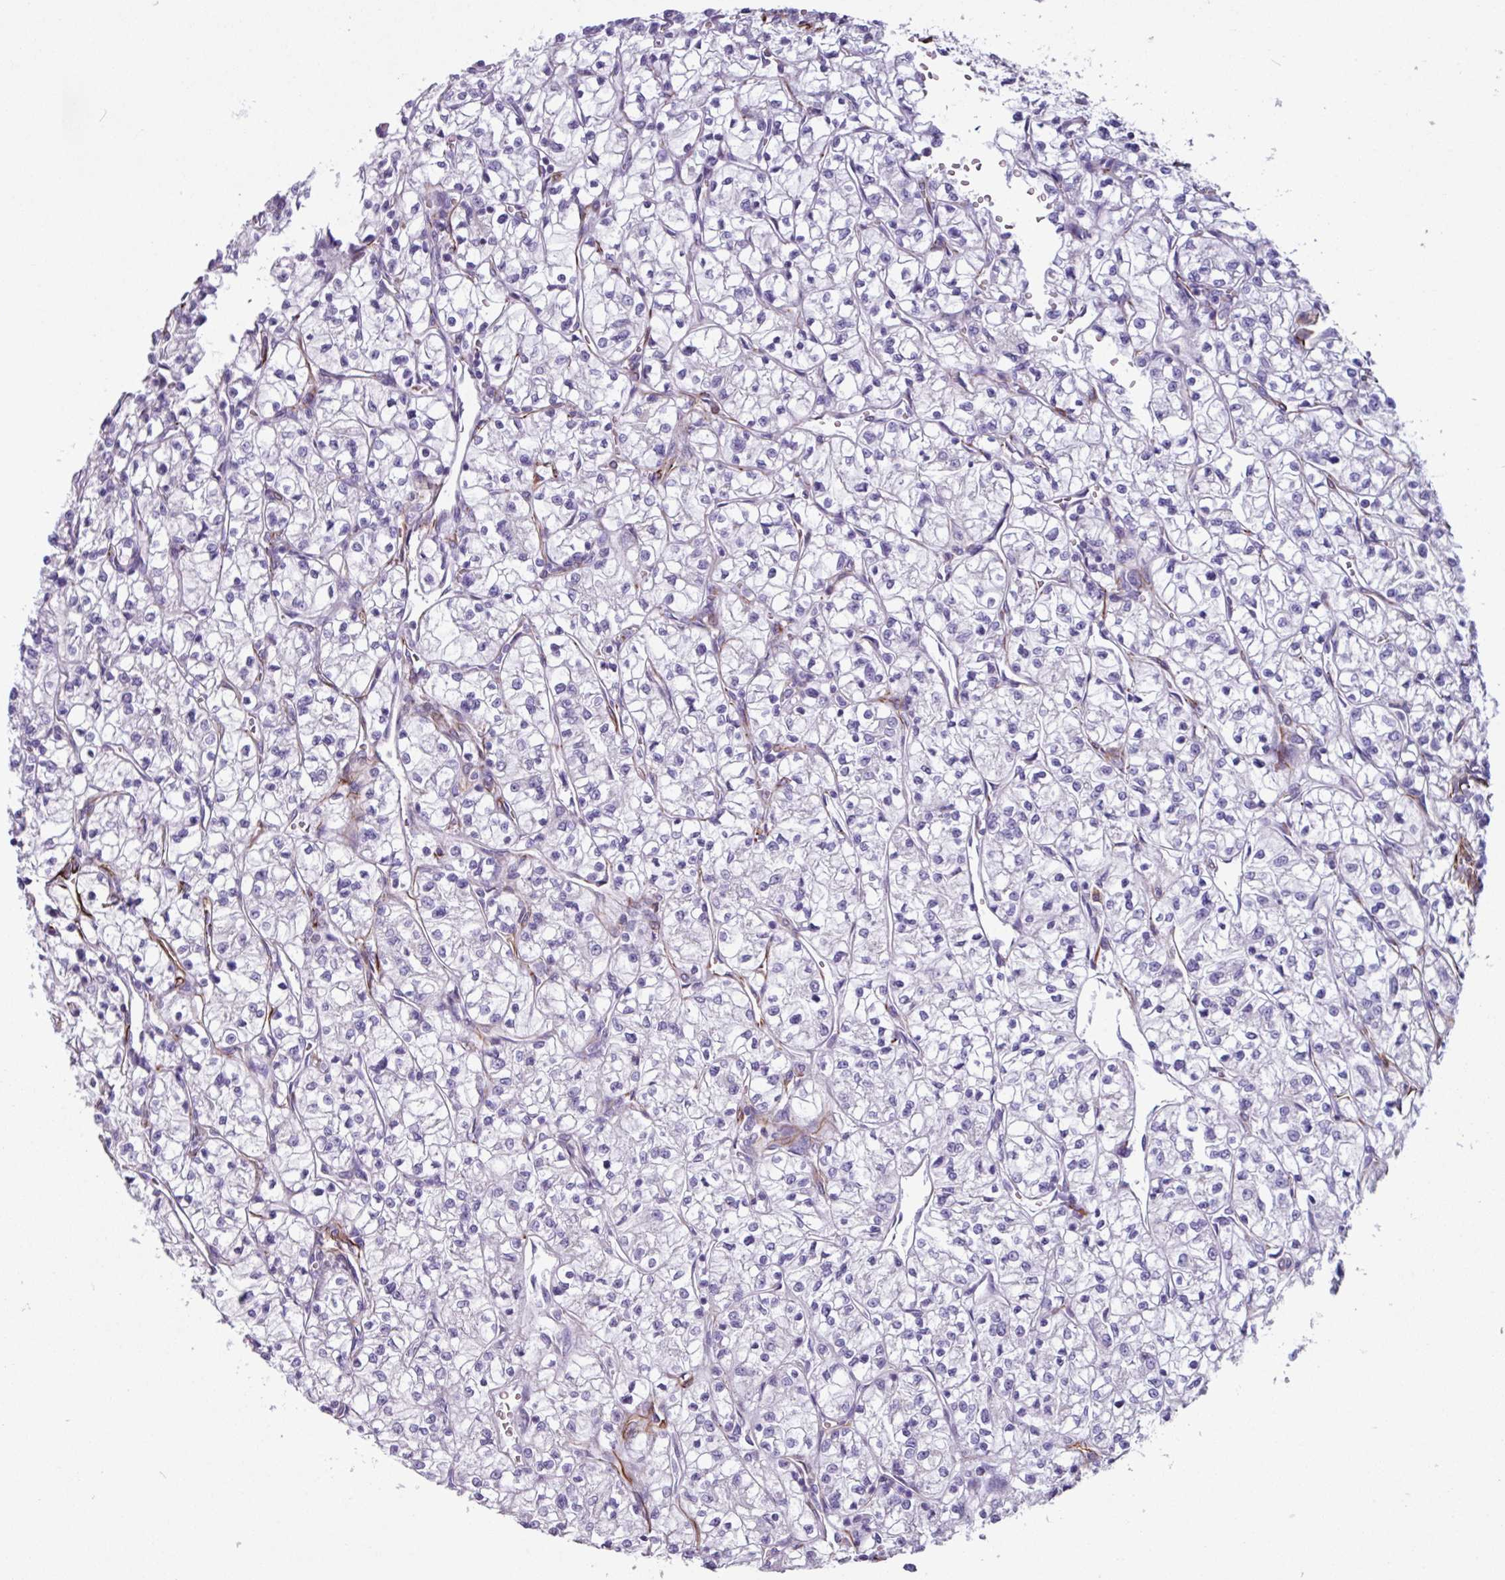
{"staining": {"intensity": "negative", "quantity": "none", "location": "none"}, "tissue": "renal cancer", "cell_type": "Tumor cells", "image_type": "cancer", "snomed": [{"axis": "morphology", "description": "Adenocarcinoma, NOS"}, {"axis": "topography", "description": "Kidney"}], "caption": "Renal adenocarcinoma stained for a protein using immunohistochemistry demonstrates no expression tumor cells.", "gene": "BTD", "patient": {"sex": "female", "age": 64}}